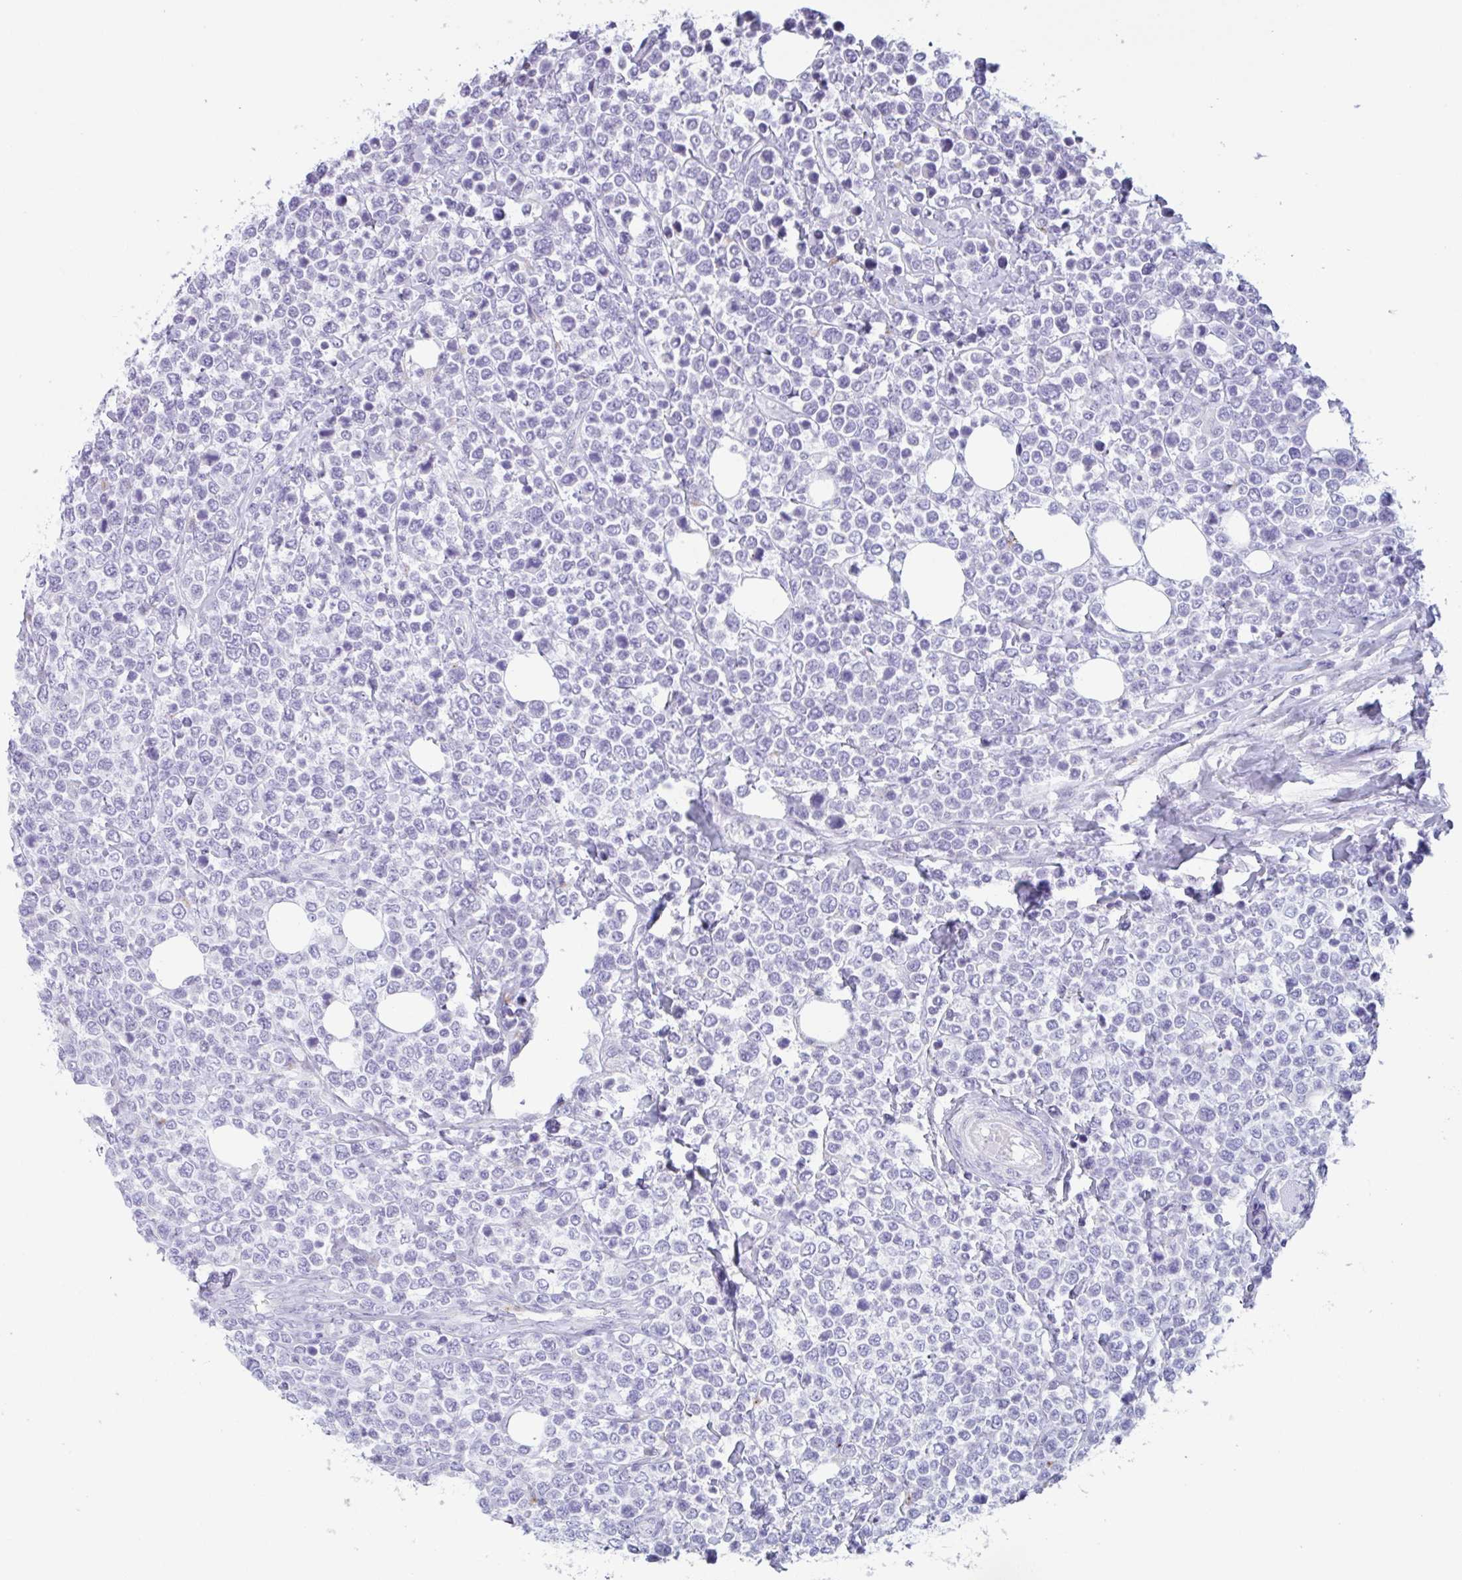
{"staining": {"intensity": "negative", "quantity": "none", "location": "none"}, "tissue": "lymphoma", "cell_type": "Tumor cells", "image_type": "cancer", "snomed": [{"axis": "morphology", "description": "Malignant lymphoma, non-Hodgkin's type, Low grade"}, {"axis": "topography", "description": "Lymph node"}], "caption": "The immunohistochemistry (IHC) photomicrograph has no significant positivity in tumor cells of lymphoma tissue.", "gene": "DTWD2", "patient": {"sex": "male", "age": 60}}